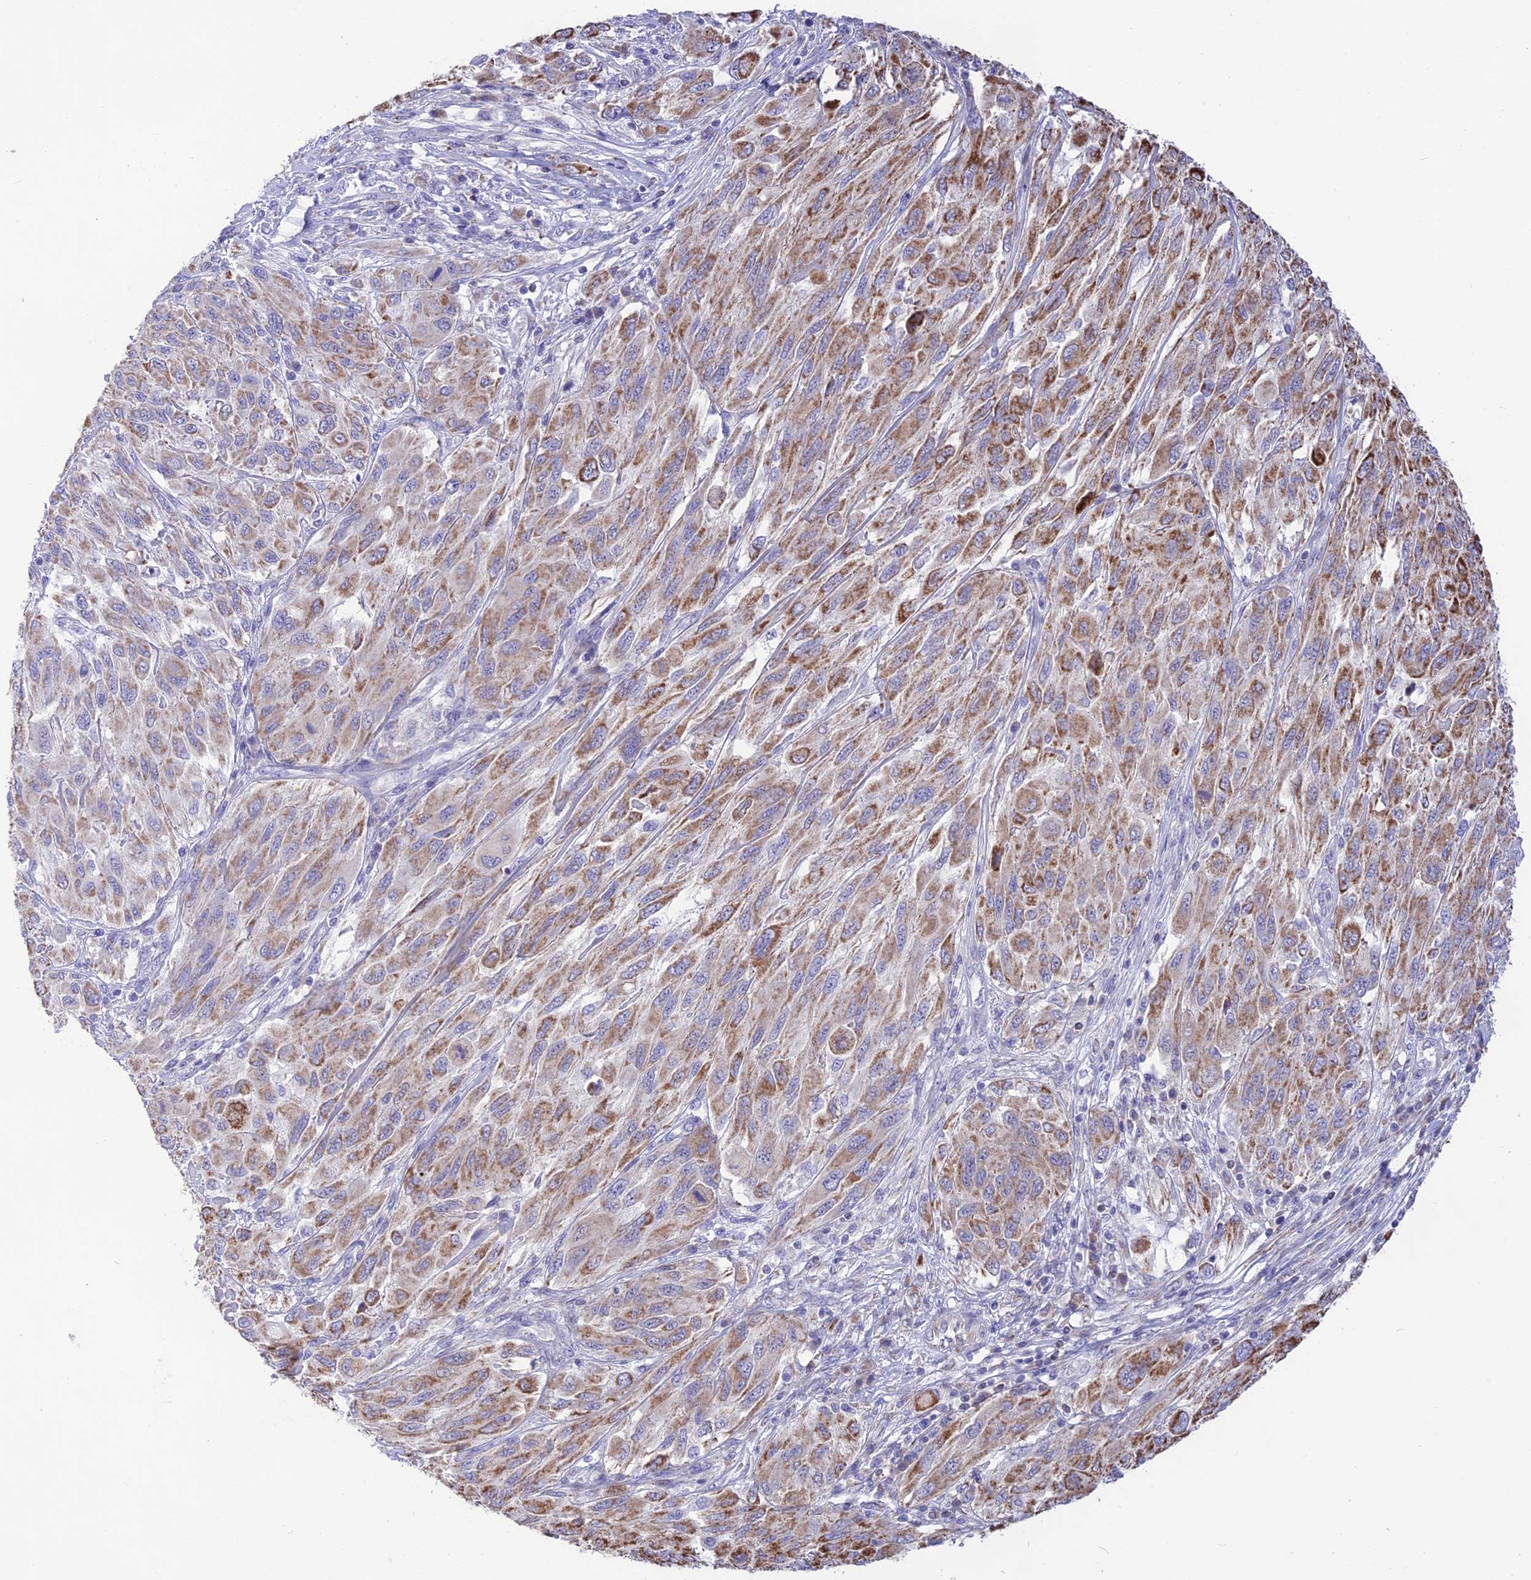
{"staining": {"intensity": "moderate", "quantity": "25%-75%", "location": "cytoplasmic/membranous"}, "tissue": "melanoma", "cell_type": "Tumor cells", "image_type": "cancer", "snomed": [{"axis": "morphology", "description": "Malignant melanoma, NOS"}, {"axis": "topography", "description": "Skin"}], "caption": "There is medium levels of moderate cytoplasmic/membranous expression in tumor cells of melanoma, as demonstrated by immunohistochemical staining (brown color).", "gene": "DOC2B", "patient": {"sex": "female", "age": 91}}